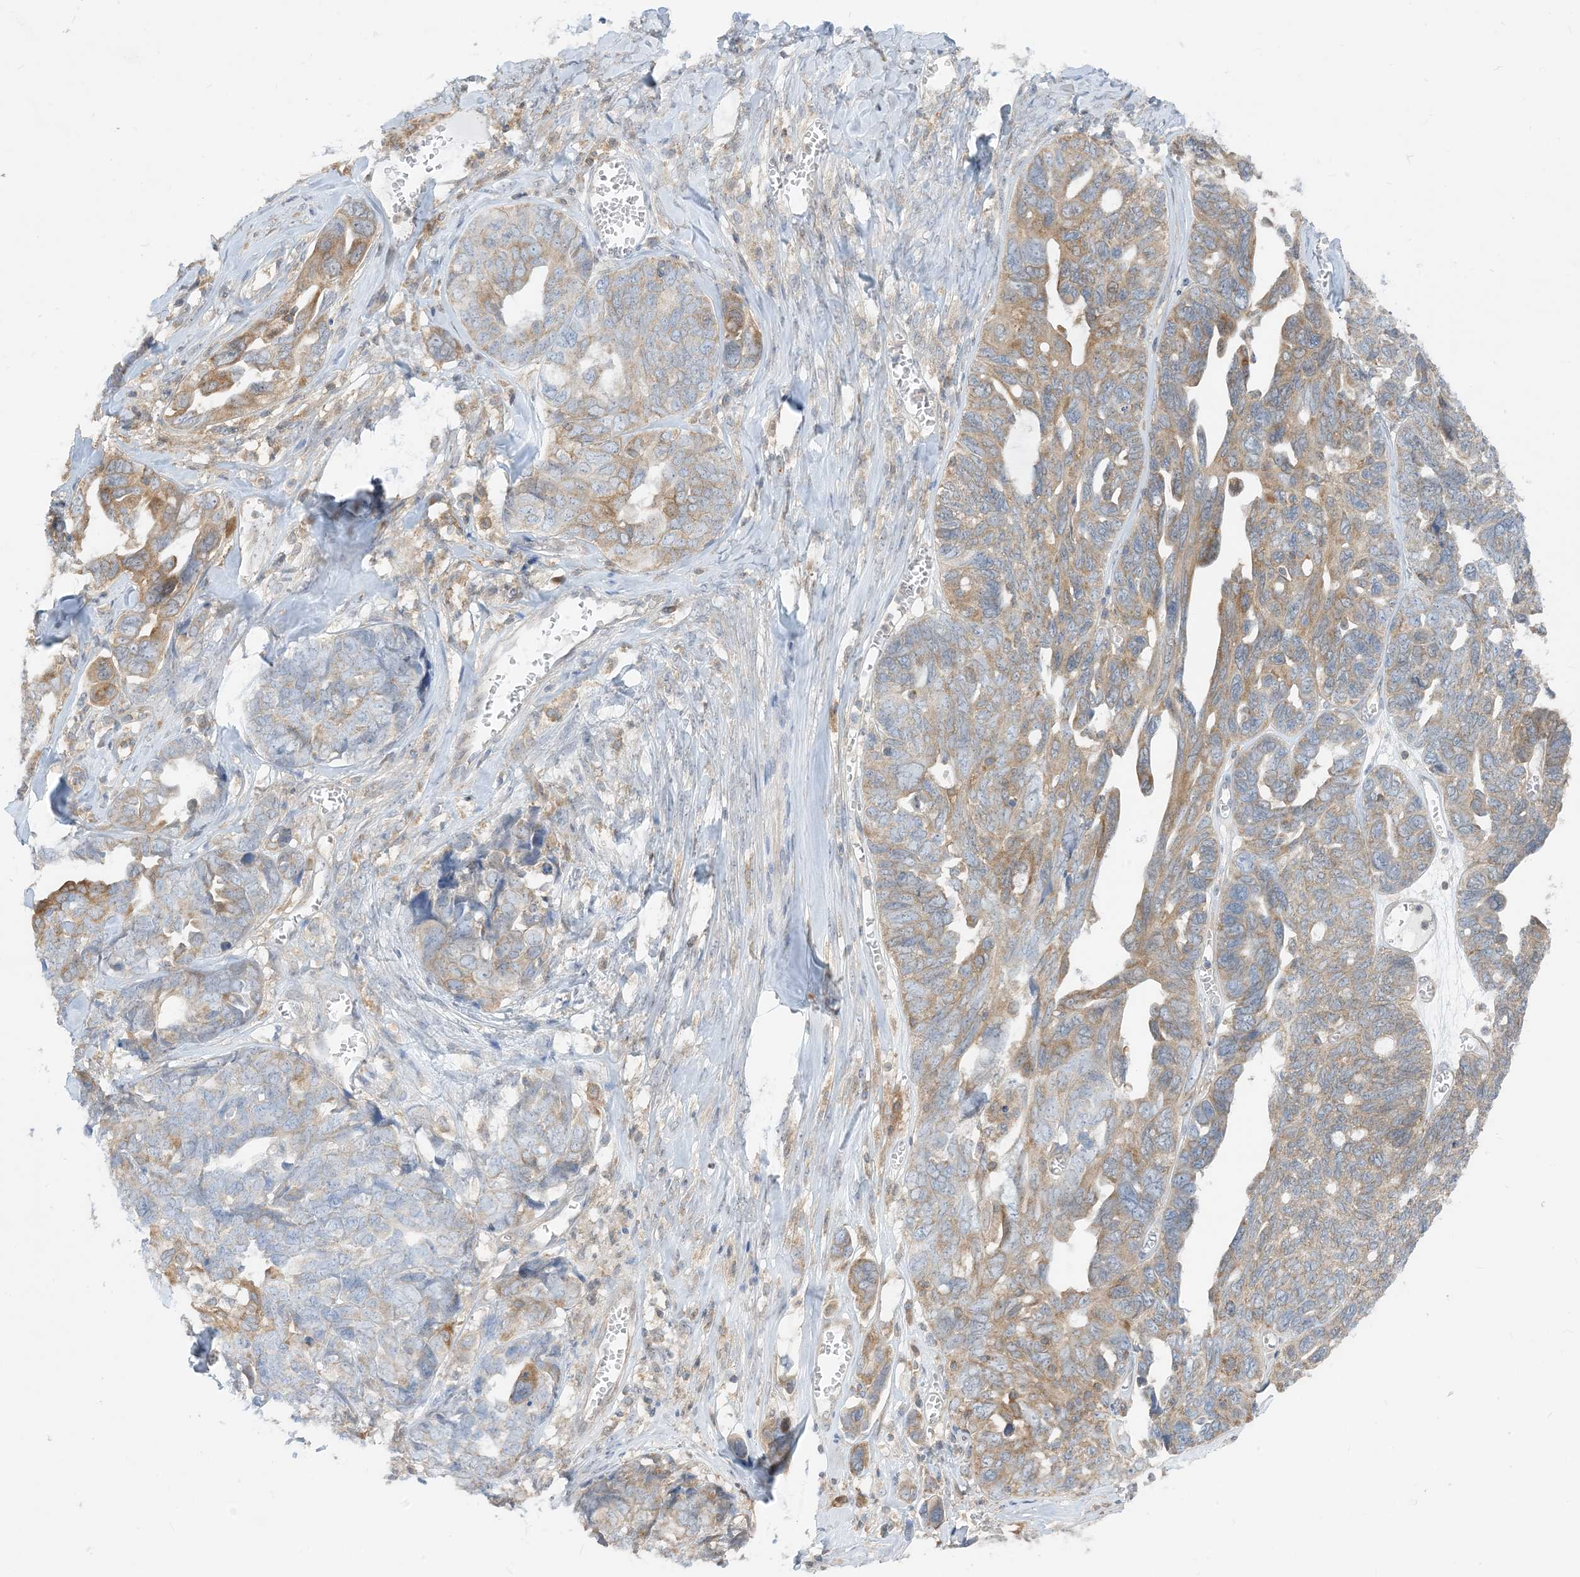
{"staining": {"intensity": "moderate", "quantity": "<25%", "location": "cytoplasmic/membranous"}, "tissue": "ovarian cancer", "cell_type": "Tumor cells", "image_type": "cancer", "snomed": [{"axis": "morphology", "description": "Cystadenocarcinoma, serous, NOS"}, {"axis": "topography", "description": "Ovary"}], "caption": "Ovarian cancer stained with a protein marker demonstrates moderate staining in tumor cells.", "gene": "CASP4", "patient": {"sex": "female", "age": 79}}